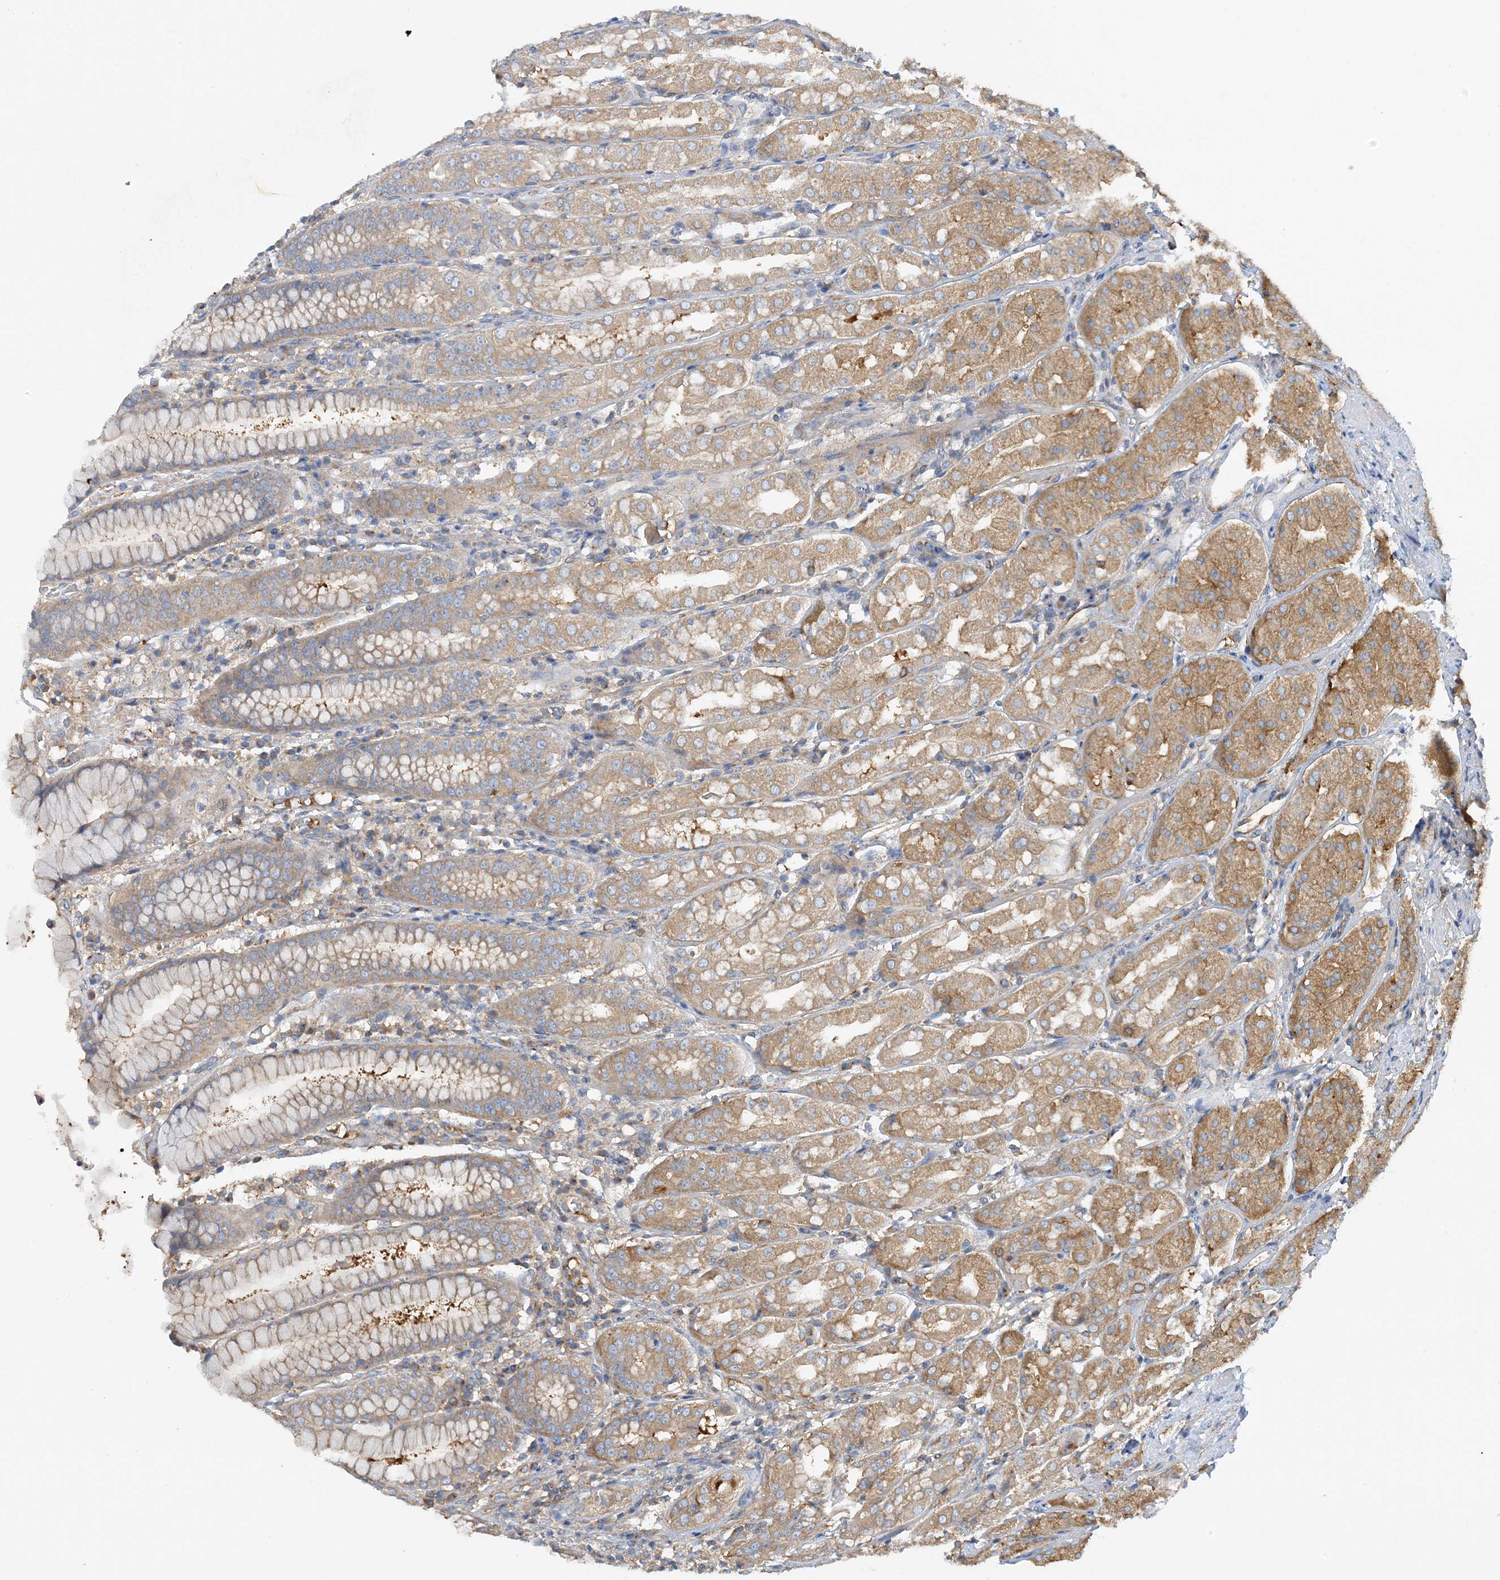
{"staining": {"intensity": "moderate", "quantity": "25%-75%", "location": "cytoplasmic/membranous"}, "tissue": "stomach", "cell_type": "Glandular cells", "image_type": "normal", "snomed": [{"axis": "morphology", "description": "Normal tissue, NOS"}, {"axis": "topography", "description": "Stomach"}, {"axis": "topography", "description": "Stomach, lower"}], "caption": "This image displays immunohistochemistry (IHC) staining of normal stomach, with medium moderate cytoplasmic/membranous expression in about 25%-75% of glandular cells.", "gene": "SIDT1", "patient": {"sex": "female", "age": 56}}